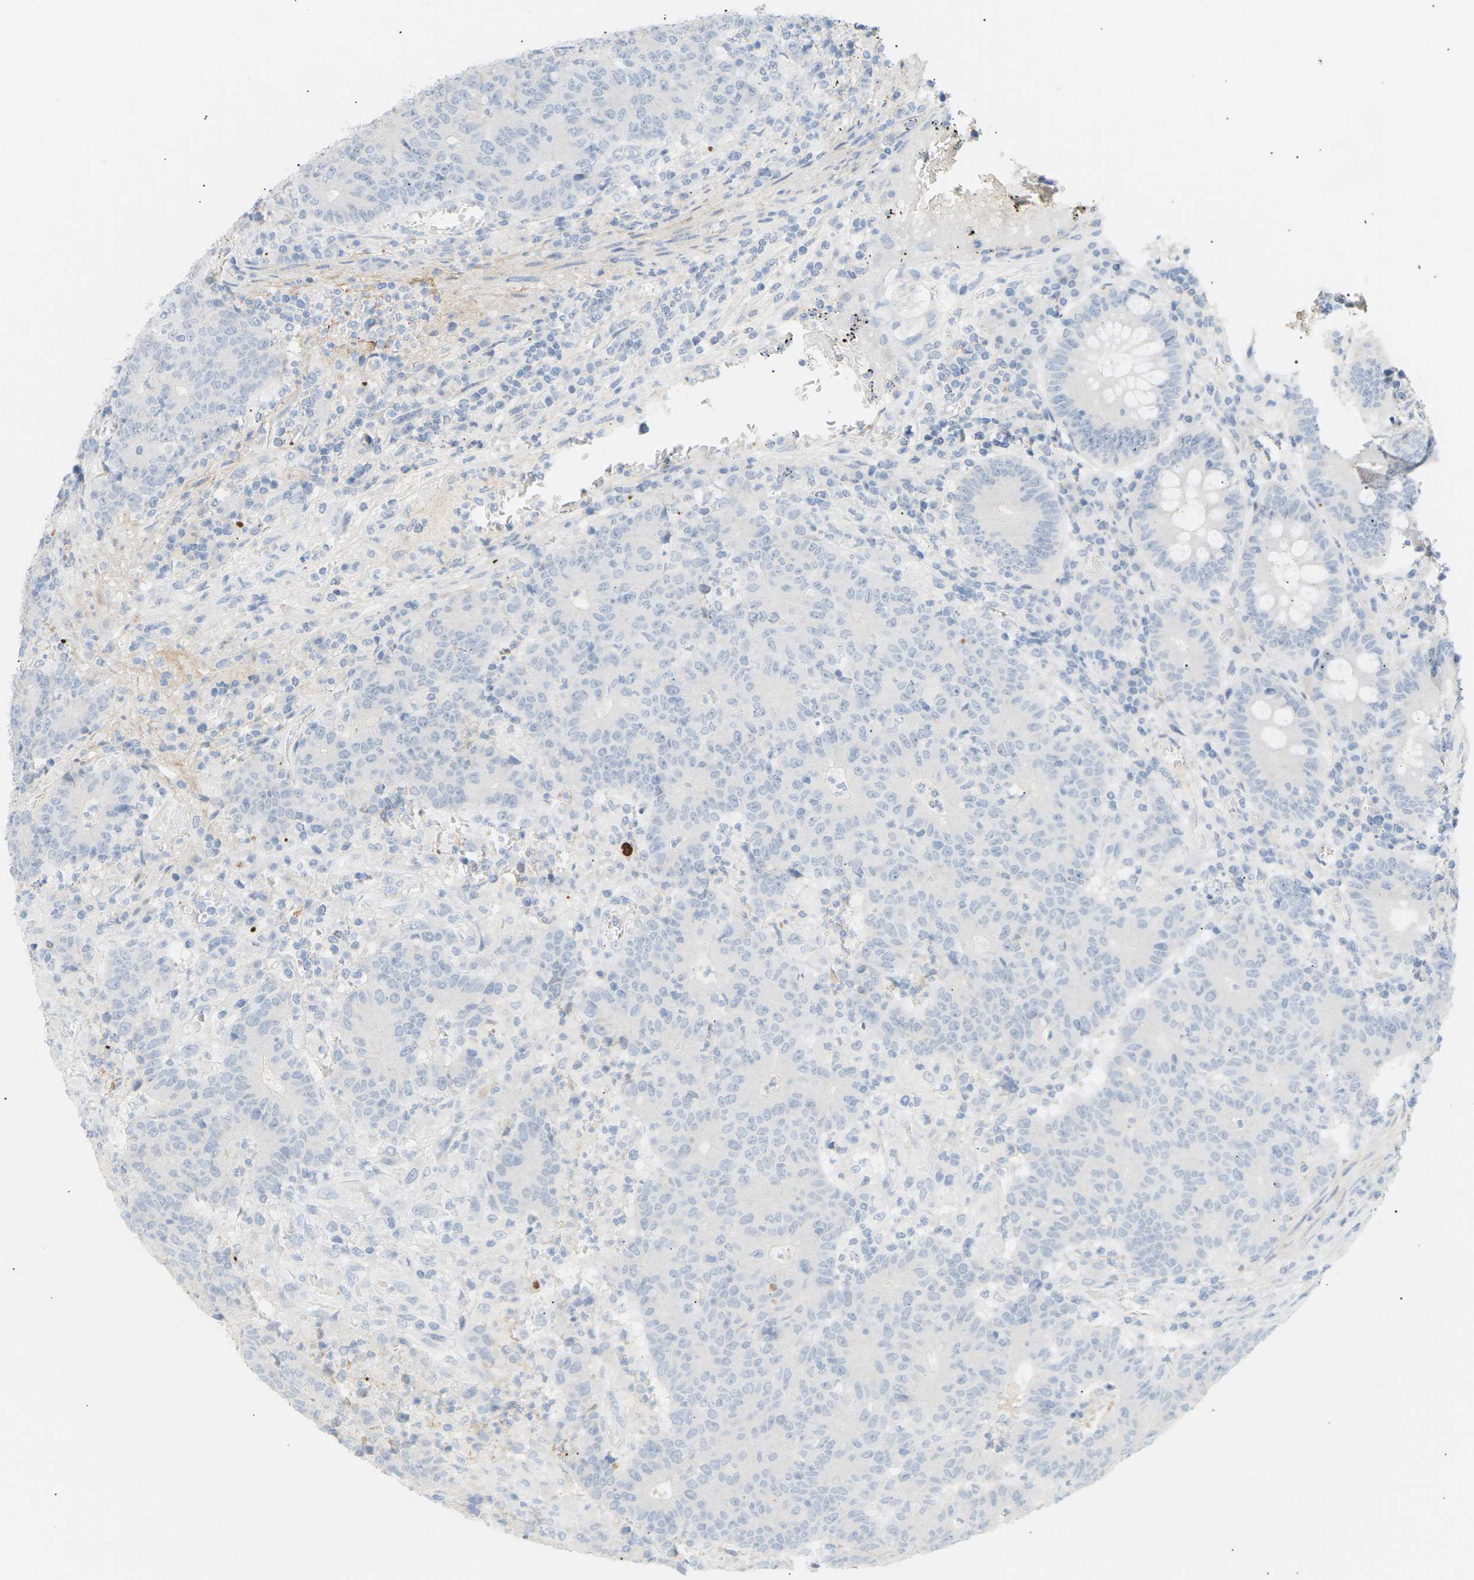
{"staining": {"intensity": "negative", "quantity": "none", "location": "none"}, "tissue": "colorectal cancer", "cell_type": "Tumor cells", "image_type": "cancer", "snomed": [{"axis": "morphology", "description": "Normal tissue, NOS"}, {"axis": "morphology", "description": "Adenocarcinoma, NOS"}, {"axis": "topography", "description": "Colon"}], "caption": "Tumor cells are negative for protein expression in human colorectal adenocarcinoma.", "gene": "CLU", "patient": {"sex": "female", "age": 75}}